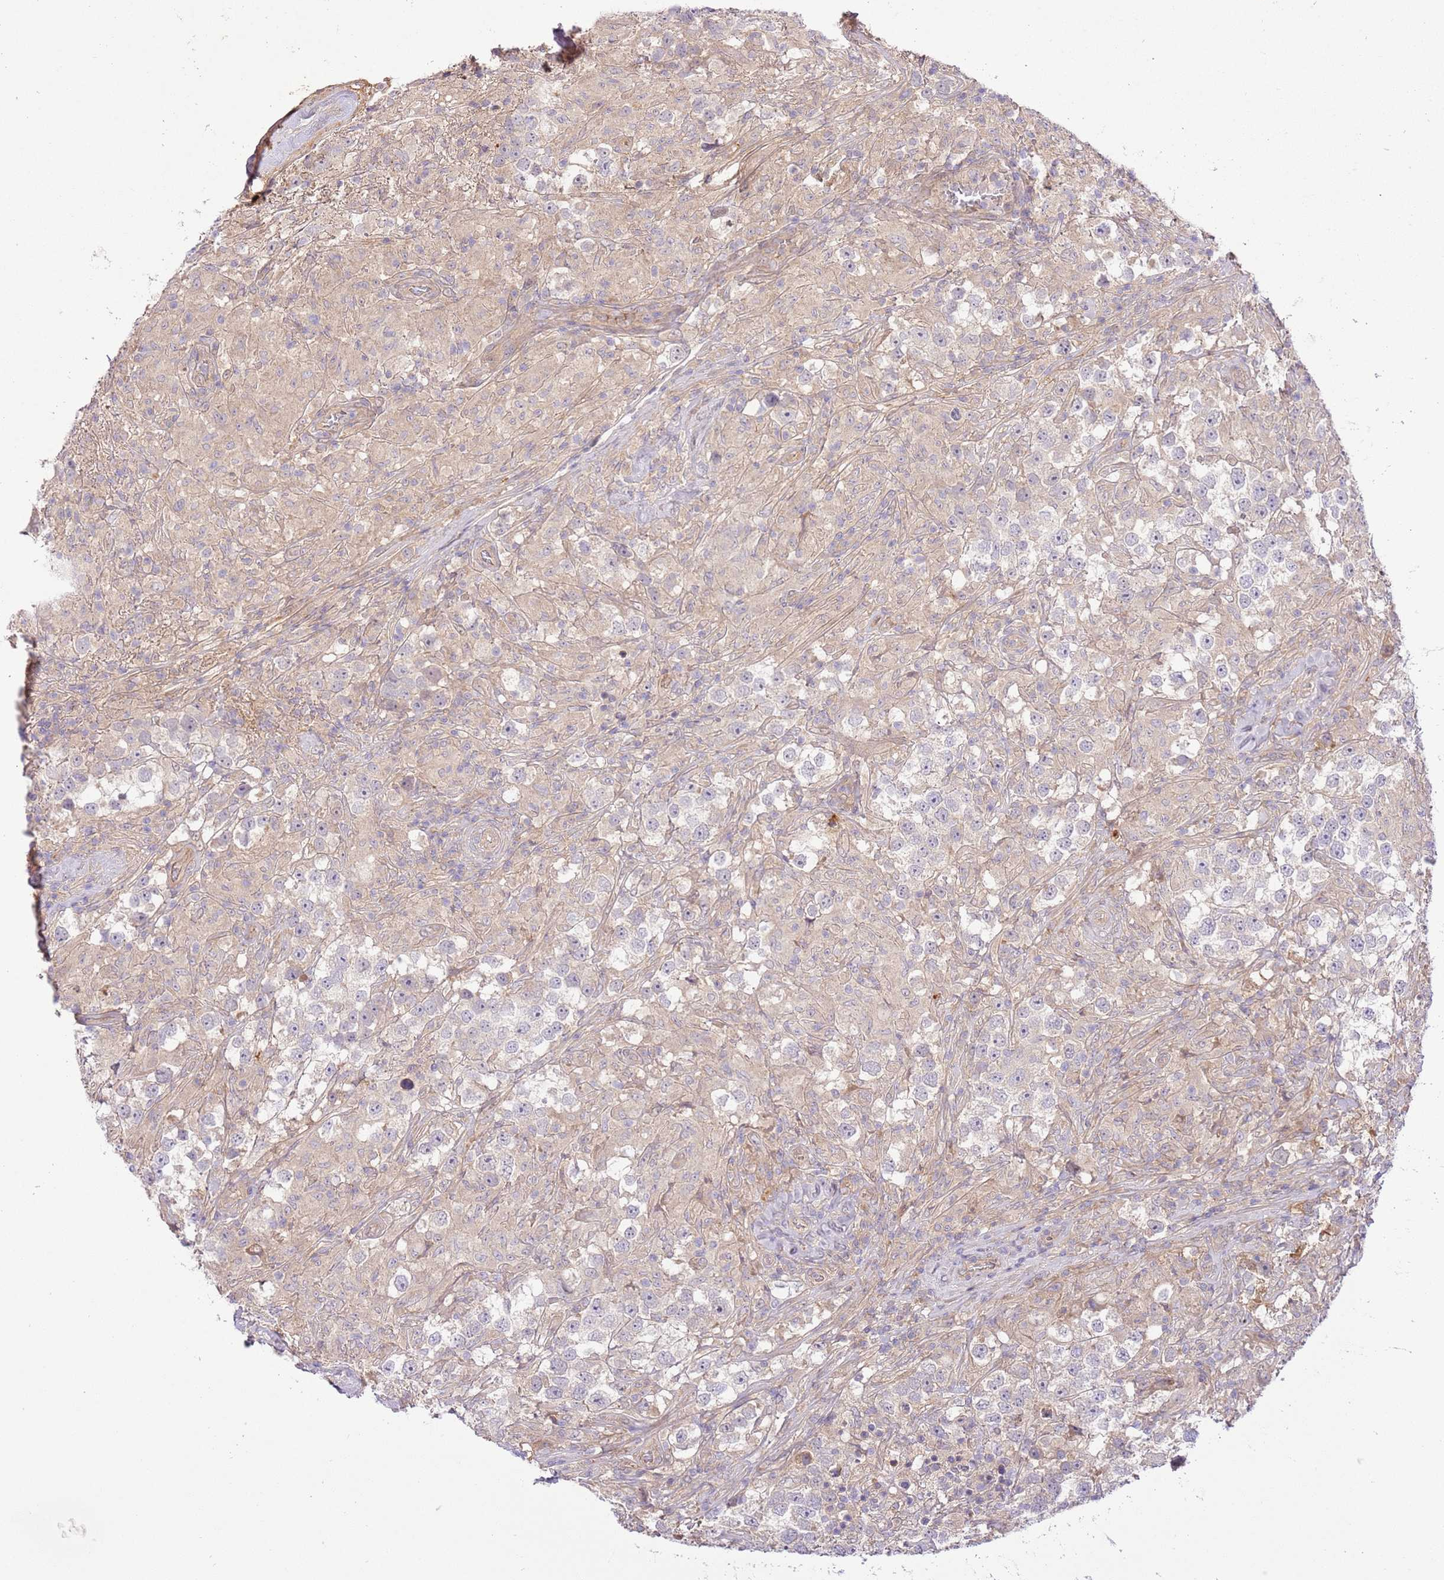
{"staining": {"intensity": "negative", "quantity": "none", "location": "none"}, "tissue": "testis cancer", "cell_type": "Tumor cells", "image_type": "cancer", "snomed": [{"axis": "morphology", "description": "Seminoma, NOS"}, {"axis": "topography", "description": "Testis"}], "caption": "High magnification brightfield microscopy of seminoma (testis) stained with DAB (brown) and counterstained with hematoxylin (blue): tumor cells show no significant staining.", "gene": "C8G", "patient": {"sex": "male", "age": 46}}